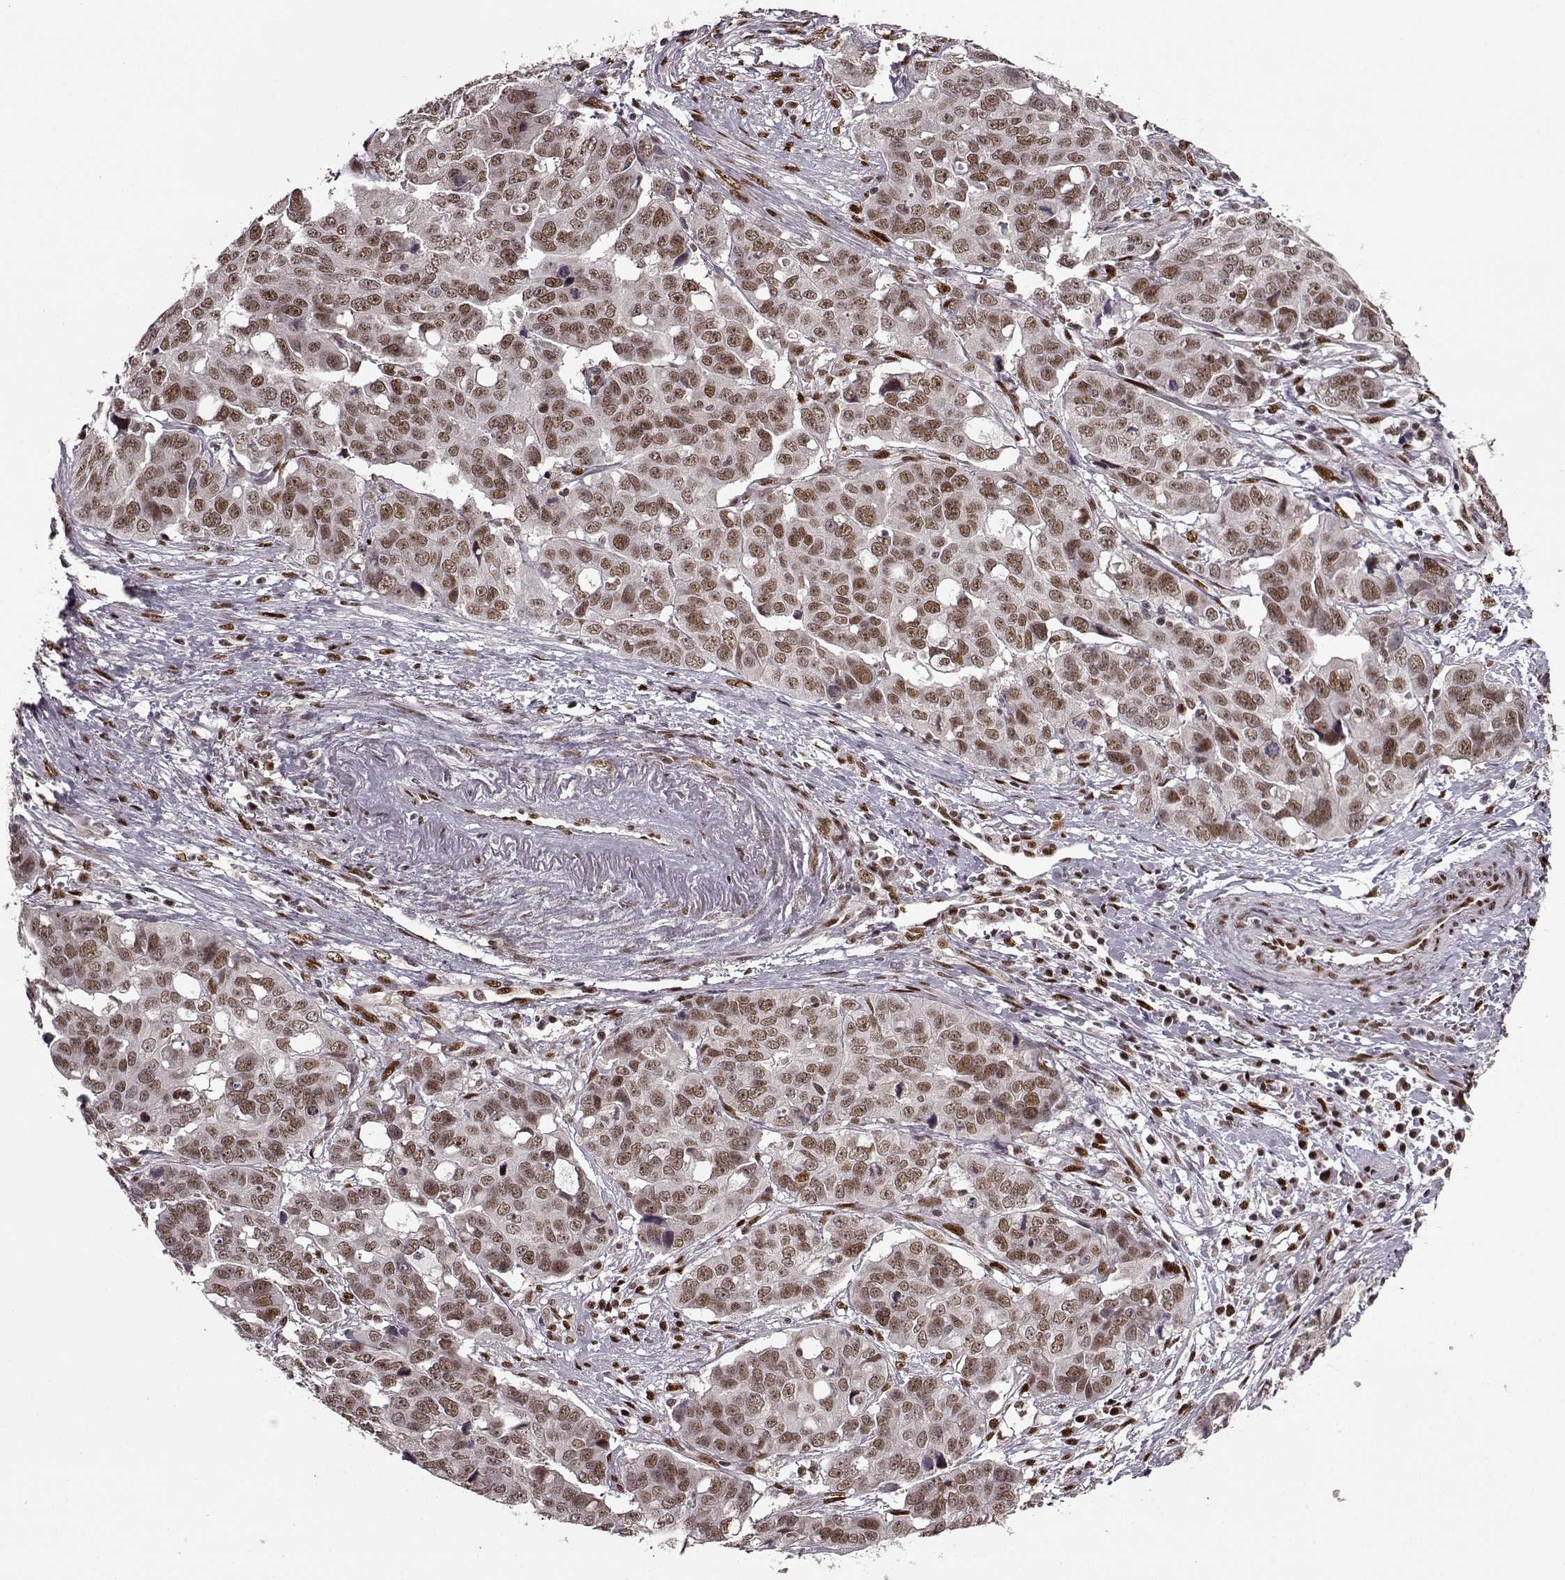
{"staining": {"intensity": "moderate", "quantity": ">75%", "location": "nuclear"}, "tissue": "ovarian cancer", "cell_type": "Tumor cells", "image_type": "cancer", "snomed": [{"axis": "morphology", "description": "Carcinoma, endometroid"}, {"axis": "topography", "description": "Ovary"}], "caption": "About >75% of tumor cells in human endometroid carcinoma (ovarian) display moderate nuclear protein expression as visualized by brown immunohistochemical staining.", "gene": "FTO", "patient": {"sex": "female", "age": 78}}